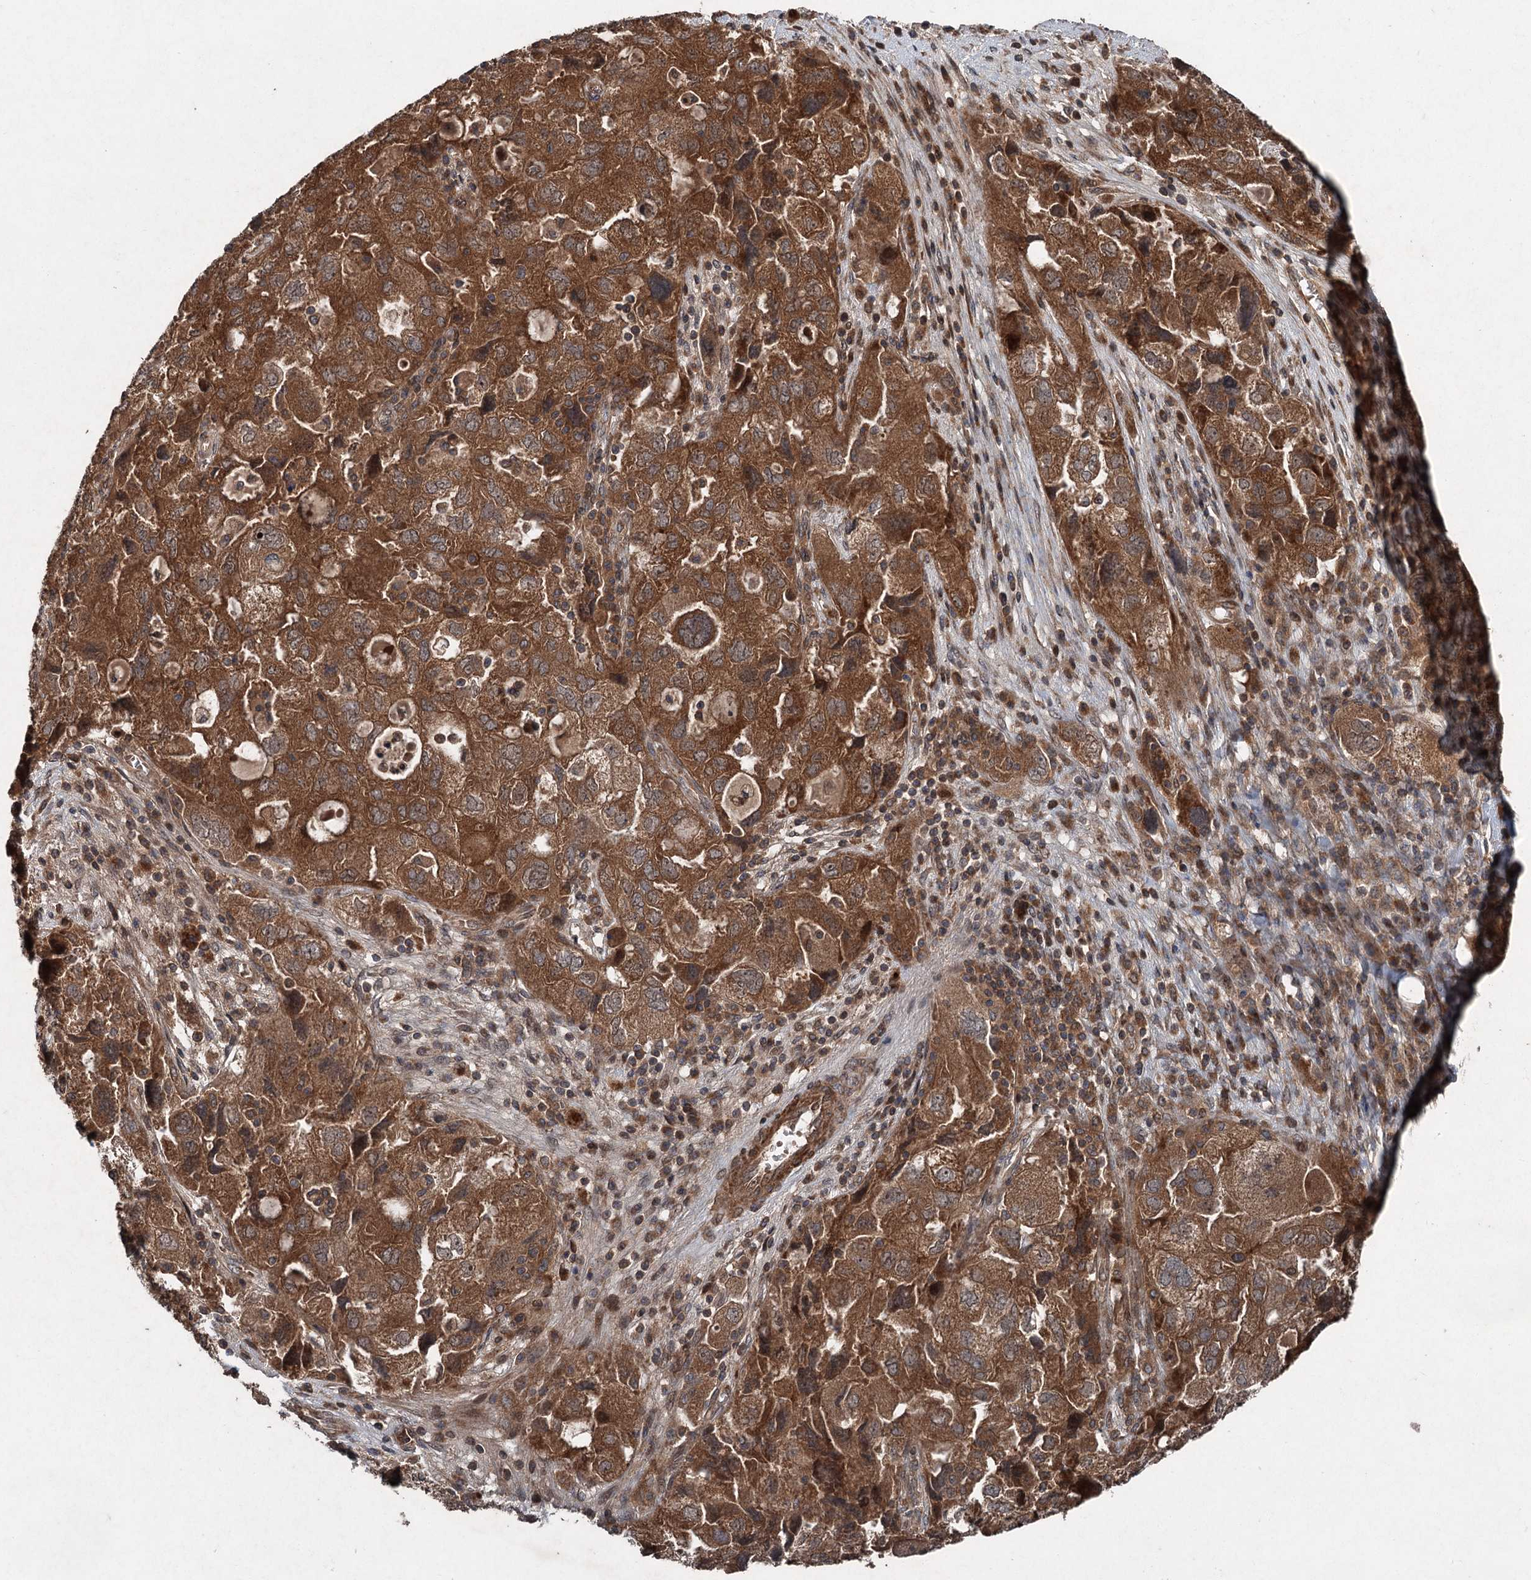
{"staining": {"intensity": "strong", "quantity": ">75%", "location": "cytoplasmic/membranous"}, "tissue": "ovarian cancer", "cell_type": "Tumor cells", "image_type": "cancer", "snomed": [{"axis": "morphology", "description": "Carcinoma, NOS"}, {"axis": "morphology", "description": "Cystadenocarcinoma, serous, NOS"}, {"axis": "topography", "description": "Ovary"}], "caption": "DAB (3,3'-diaminobenzidine) immunohistochemical staining of ovarian cancer exhibits strong cytoplasmic/membranous protein staining in about >75% of tumor cells. Immunohistochemistry (ihc) stains the protein of interest in brown and the nuclei are stained blue.", "gene": "ALAS1", "patient": {"sex": "female", "age": 69}}